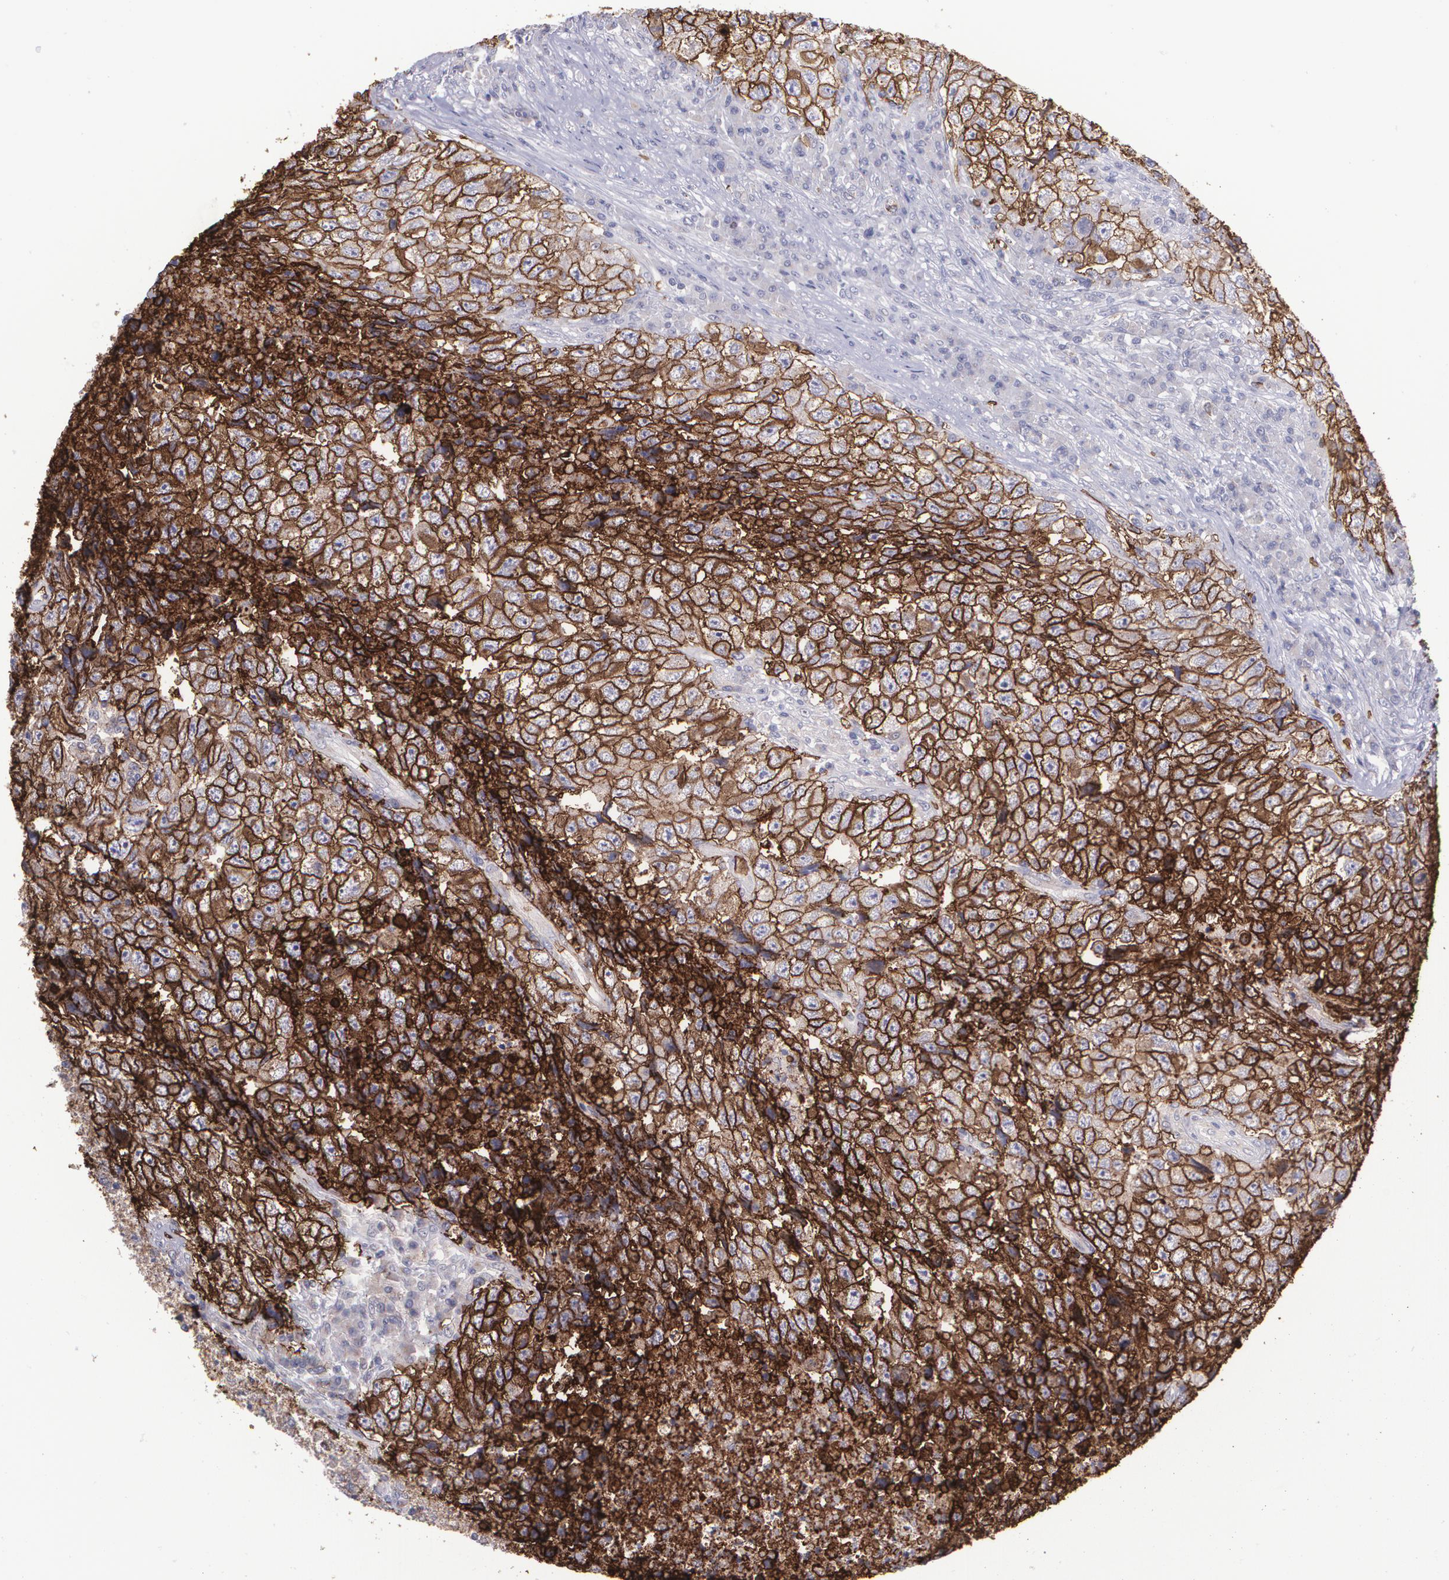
{"staining": {"intensity": "strong", "quantity": "25%-75%", "location": "cytoplasmic/membranous"}, "tissue": "testis cancer", "cell_type": "Tumor cells", "image_type": "cancer", "snomed": [{"axis": "morphology", "description": "Necrosis, NOS"}, {"axis": "morphology", "description": "Carcinoma, Embryonal, NOS"}, {"axis": "topography", "description": "Testis"}], "caption": "High-magnification brightfield microscopy of embryonal carcinoma (testis) stained with DAB (3,3'-diaminobenzidine) (brown) and counterstained with hematoxylin (blue). tumor cells exhibit strong cytoplasmic/membranous staining is seen in about25%-75% of cells.", "gene": "SLC2A1", "patient": {"sex": "male", "age": 19}}